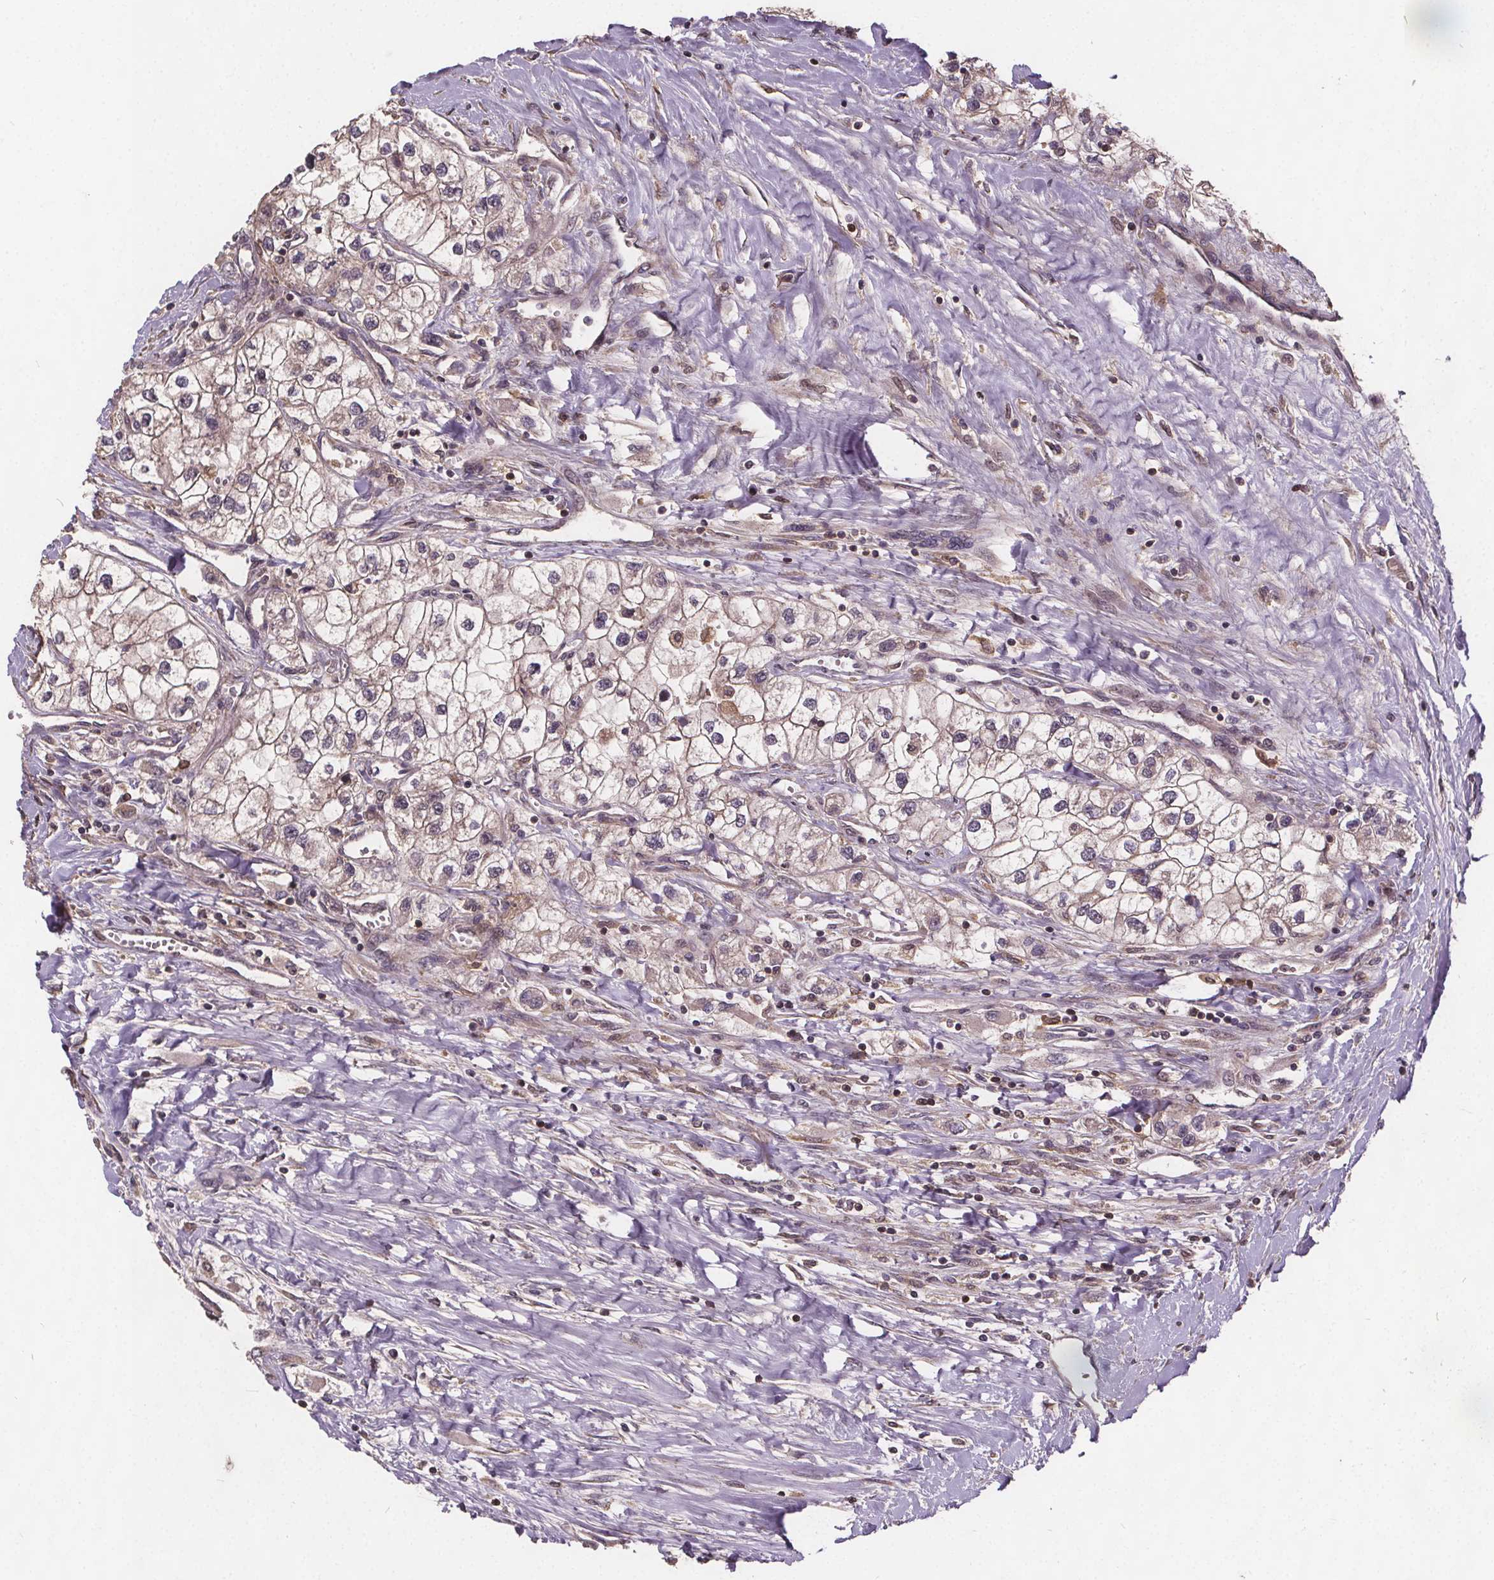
{"staining": {"intensity": "weak", "quantity": ">75%", "location": "cytoplasmic/membranous"}, "tissue": "renal cancer", "cell_type": "Tumor cells", "image_type": "cancer", "snomed": [{"axis": "morphology", "description": "Adenocarcinoma, NOS"}, {"axis": "topography", "description": "Kidney"}], "caption": "A histopathology image of human adenocarcinoma (renal) stained for a protein exhibits weak cytoplasmic/membranous brown staining in tumor cells. Nuclei are stained in blue.", "gene": "USP9X", "patient": {"sex": "male", "age": 59}}